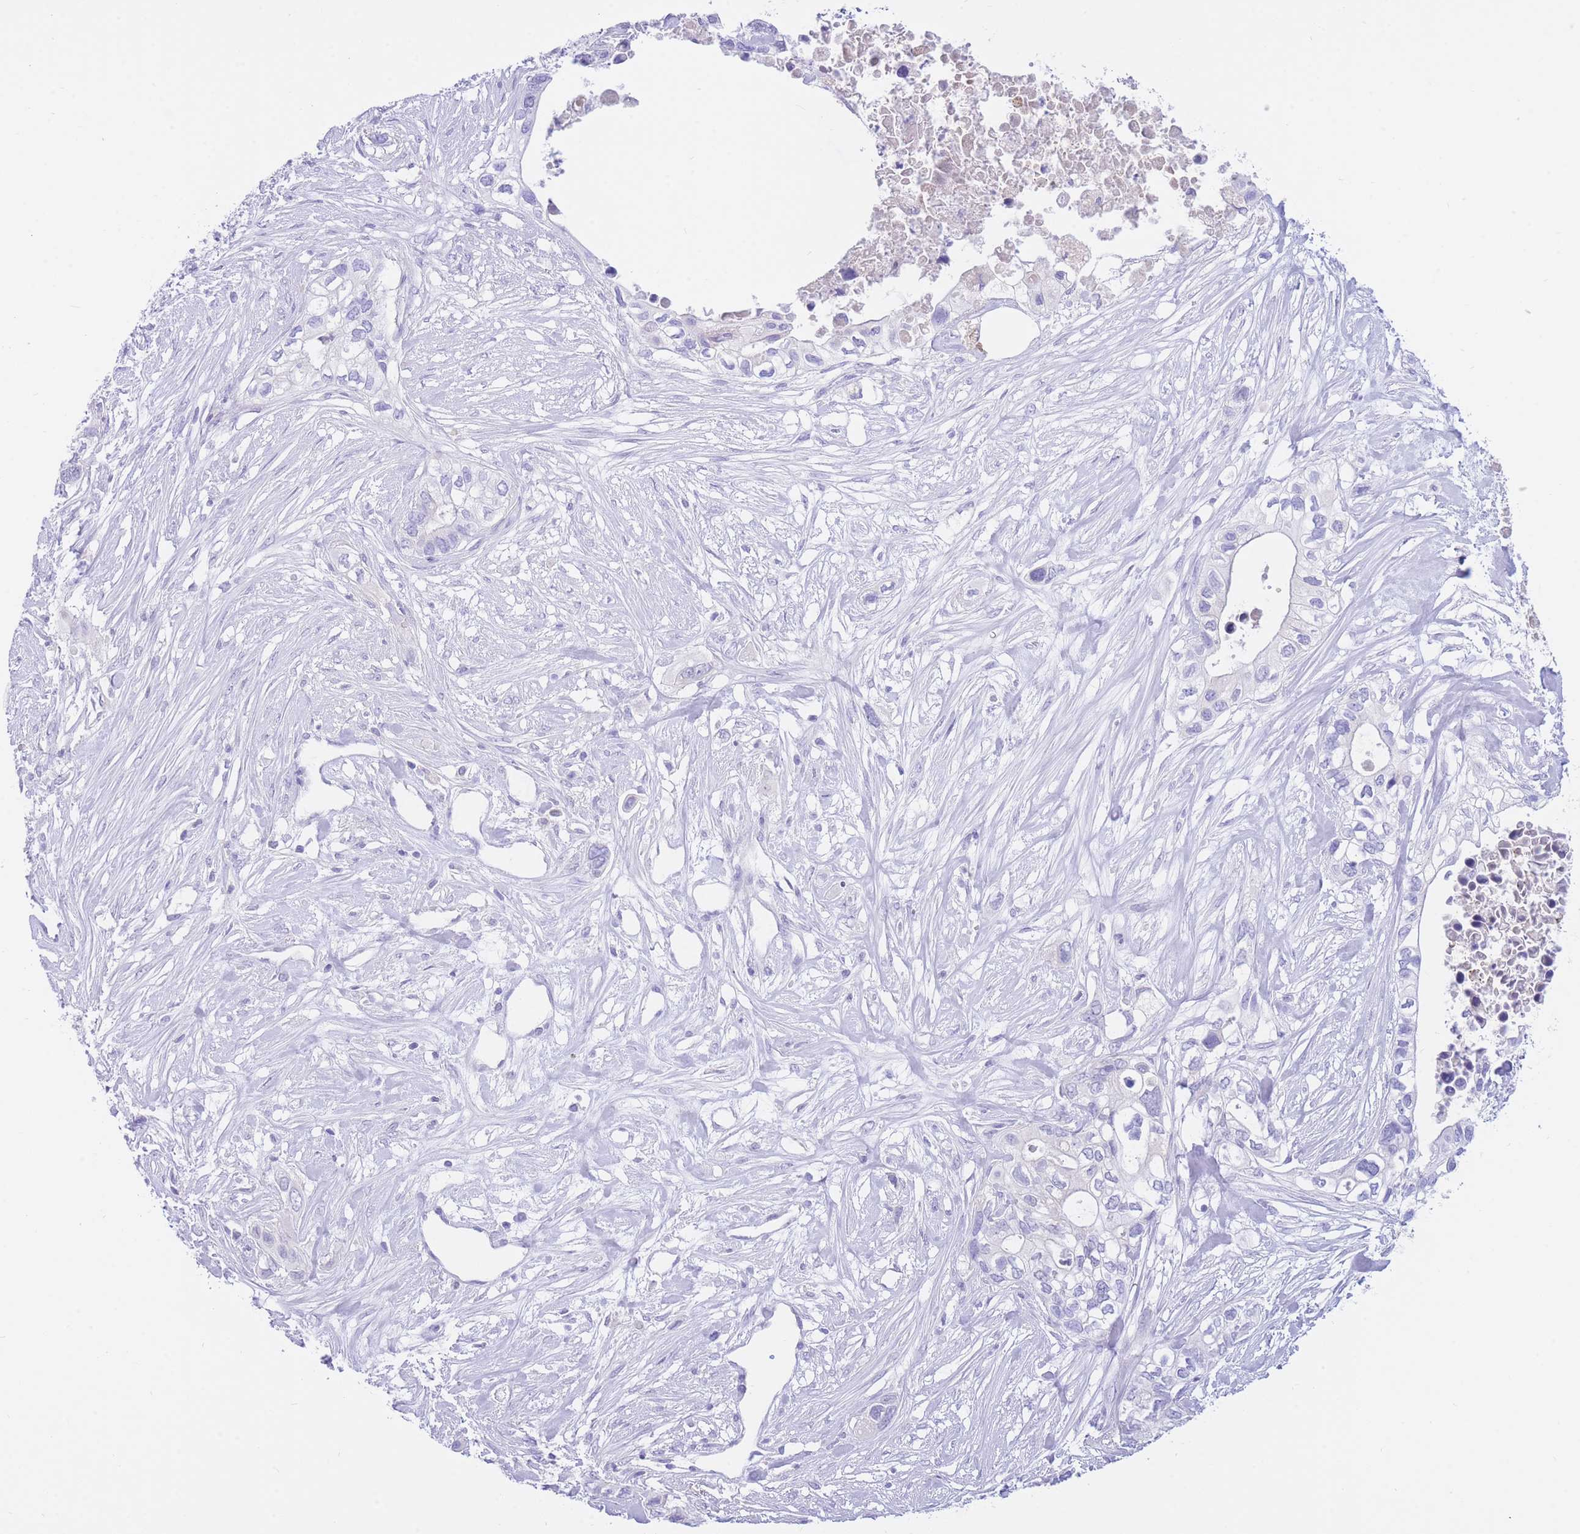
{"staining": {"intensity": "negative", "quantity": "none", "location": "none"}, "tissue": "pancreatic cancer", "cell_type": "Tumor cells", "image_type": "cancer", "snomed": [{"axis": "morphology", "description": "Adenocarcinoma, NOS"}, {"axis": "topography", "description": "Pancreas"}], "caption": "High power microscopy histopathology image of an immunohistochemistry image of pancreatic cancer, revealing no significant staining in tumor cells. (Brightfield microscopy of DAB immunohistochemistry at high magnification).", "gene": "SULT1A1", "patient": {"sex": "female", "age": 63}}